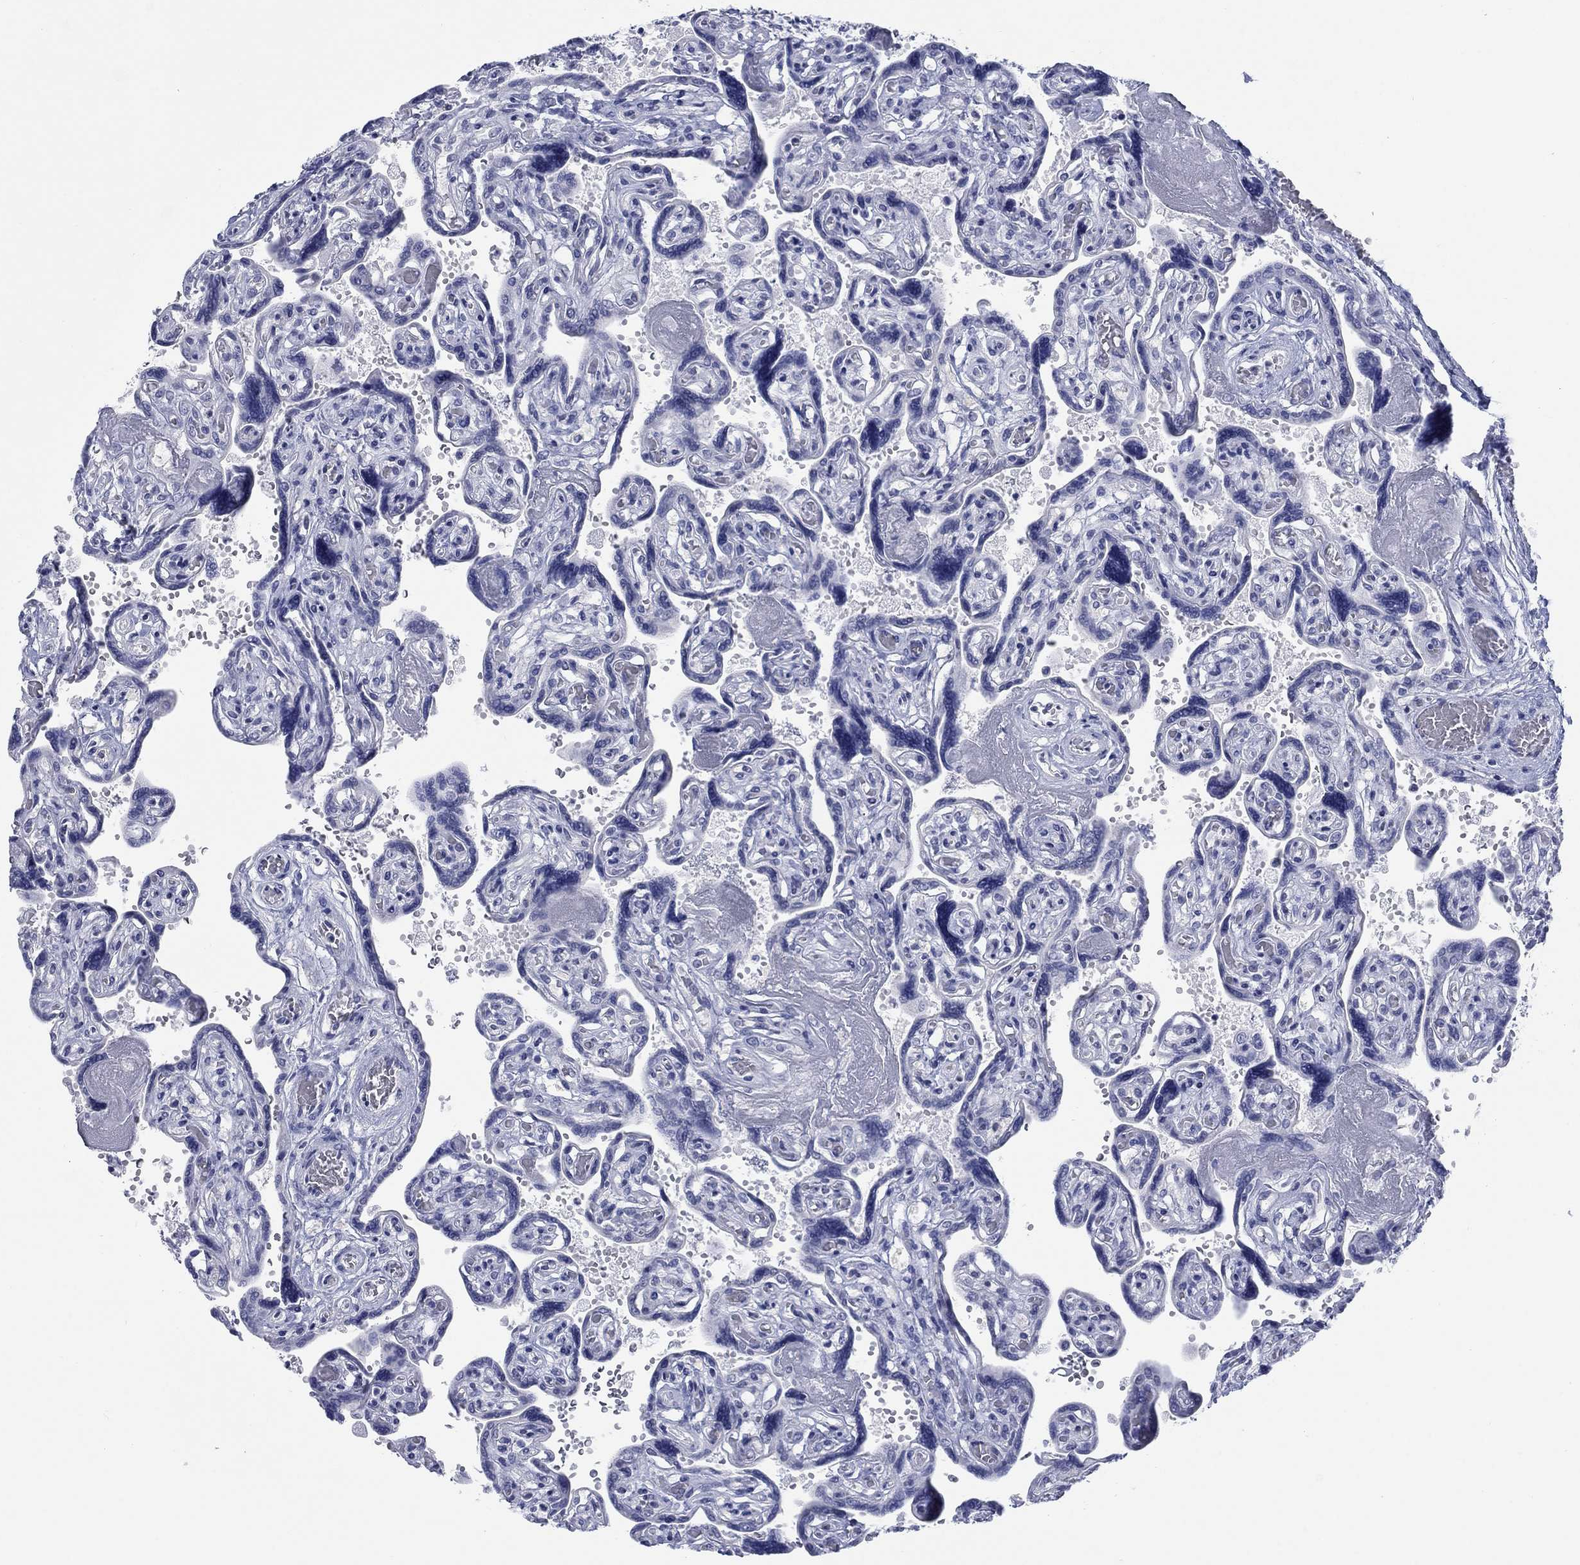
{"staining": {"intensity": "negative", "quantity": "none", "location": "none"}, "tissue": "placenta", "cell_type": "Decidual cells", "image_type": "normal", "snomed": [{"axis": "morphology", "description": "Normal tissue, NOS"}, {"axis": "topography", "description": "Placenta"}], "caption": "This image is of benign placenta stained with IHC to label a protein in brown with the nuclei are counter-stained blue. There is no expression in decidual cells.", "gene": "ATP6V1G2", "patient": {"sex": "female", "age": 32}}